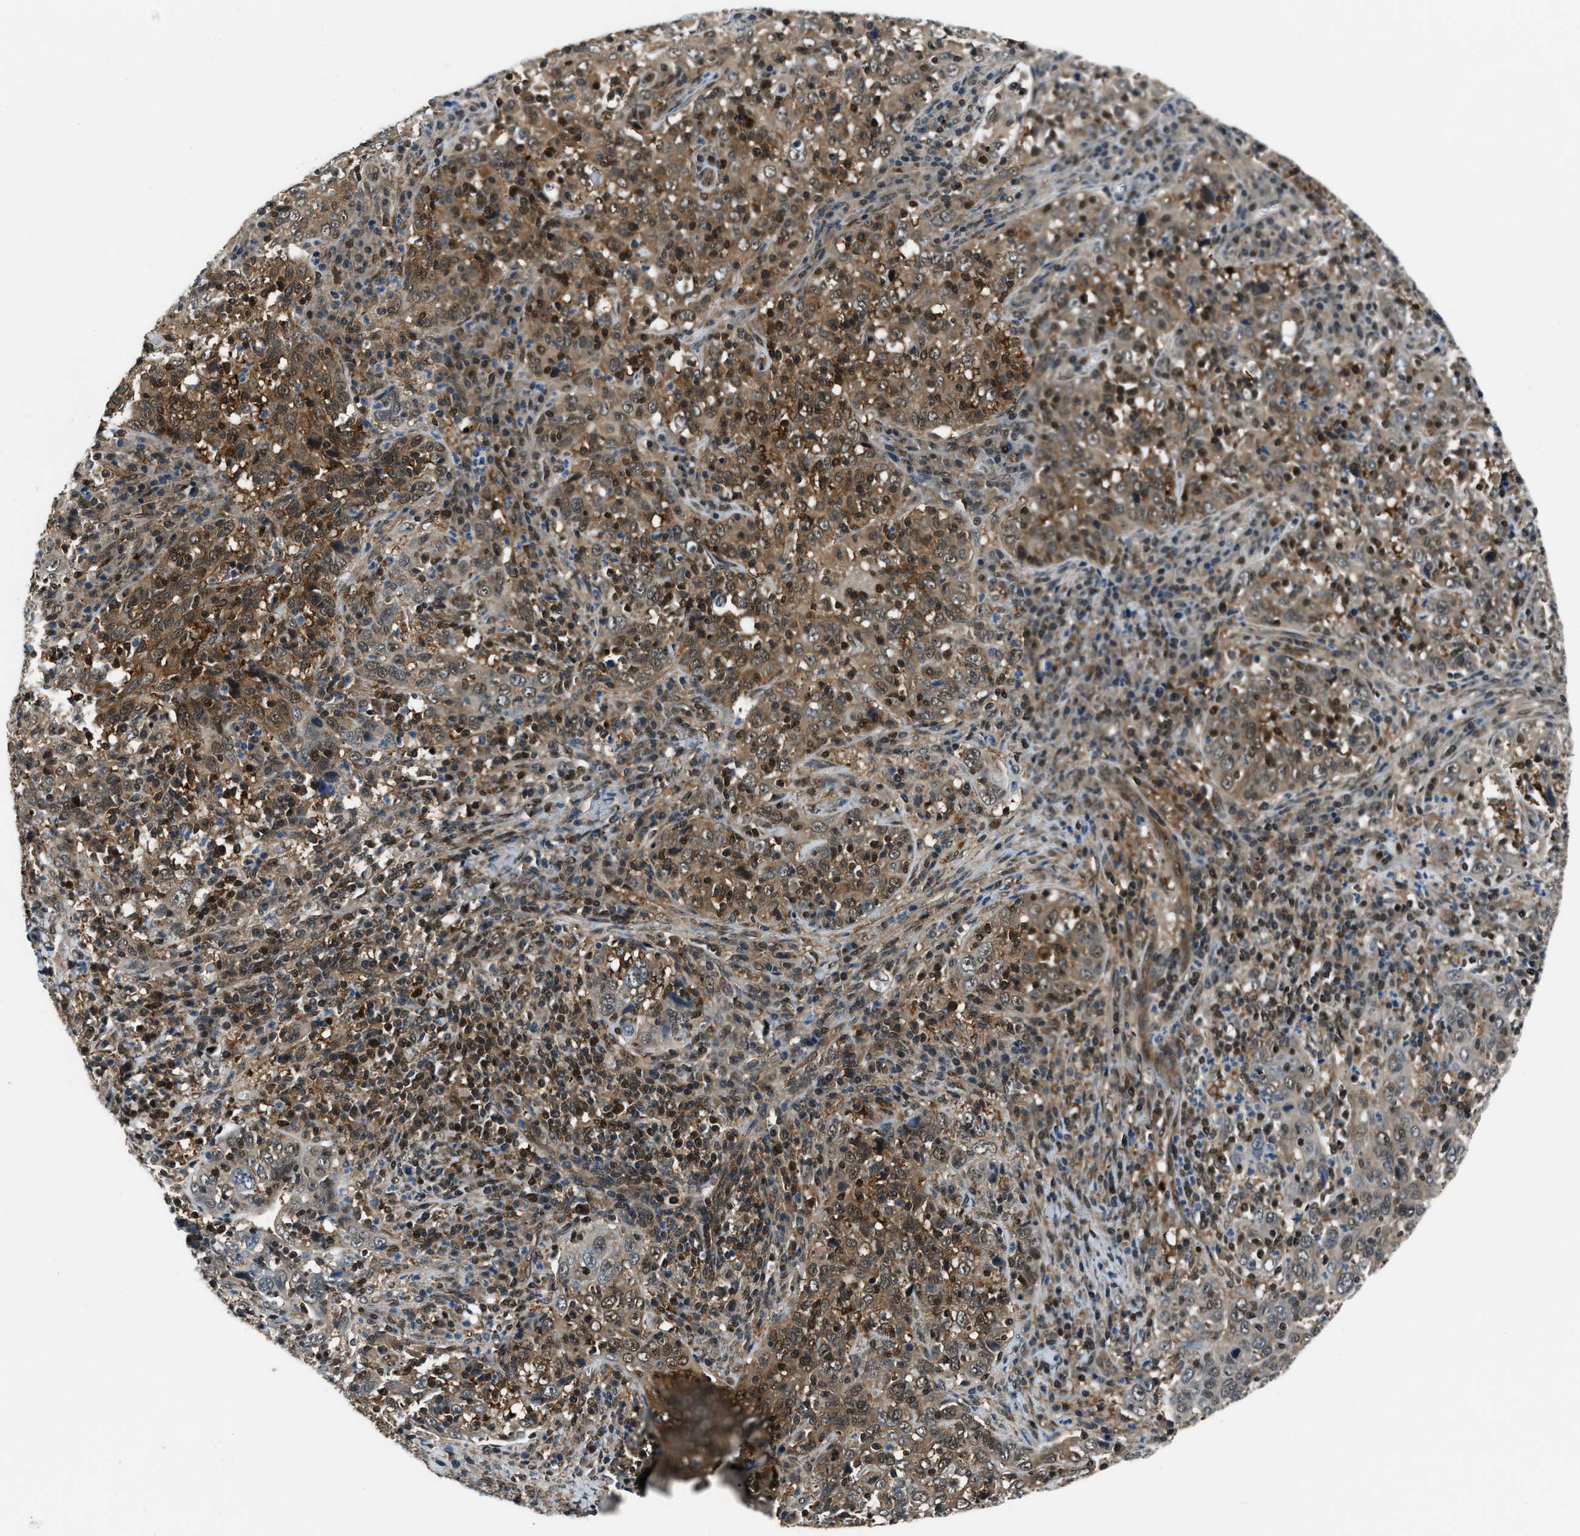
{"staining": {"intensity": "moderate", "quantity": ">75%", "location": "cytoplasmic/membranous,nuclear"}, "tissue": "cervical cancer", "cell_type": "Tumor cells", "image_type": "cancer", "snomed": [{"axis": "morphology", "description": "Squamous cell carcinoma, NOS"}, {"axis": "topography", "description": "Cervix"}], "caption": "Immunohistochemistry staining of cervical cancer (squamous cell carcinoma), which displays medium levels of moderate cytoplasmic/membranous and nuclear positivity in approximately >75% of tumor cells indicating moderate cytoplasmic/membranous and nuclear protein staining. The staining was performed using DAB (brown) for protein detection and nuclei were counterstained in hematoxylin (blue).", "gene": "NUDCD3", "patient": {"sex": "female", "age": 46}}